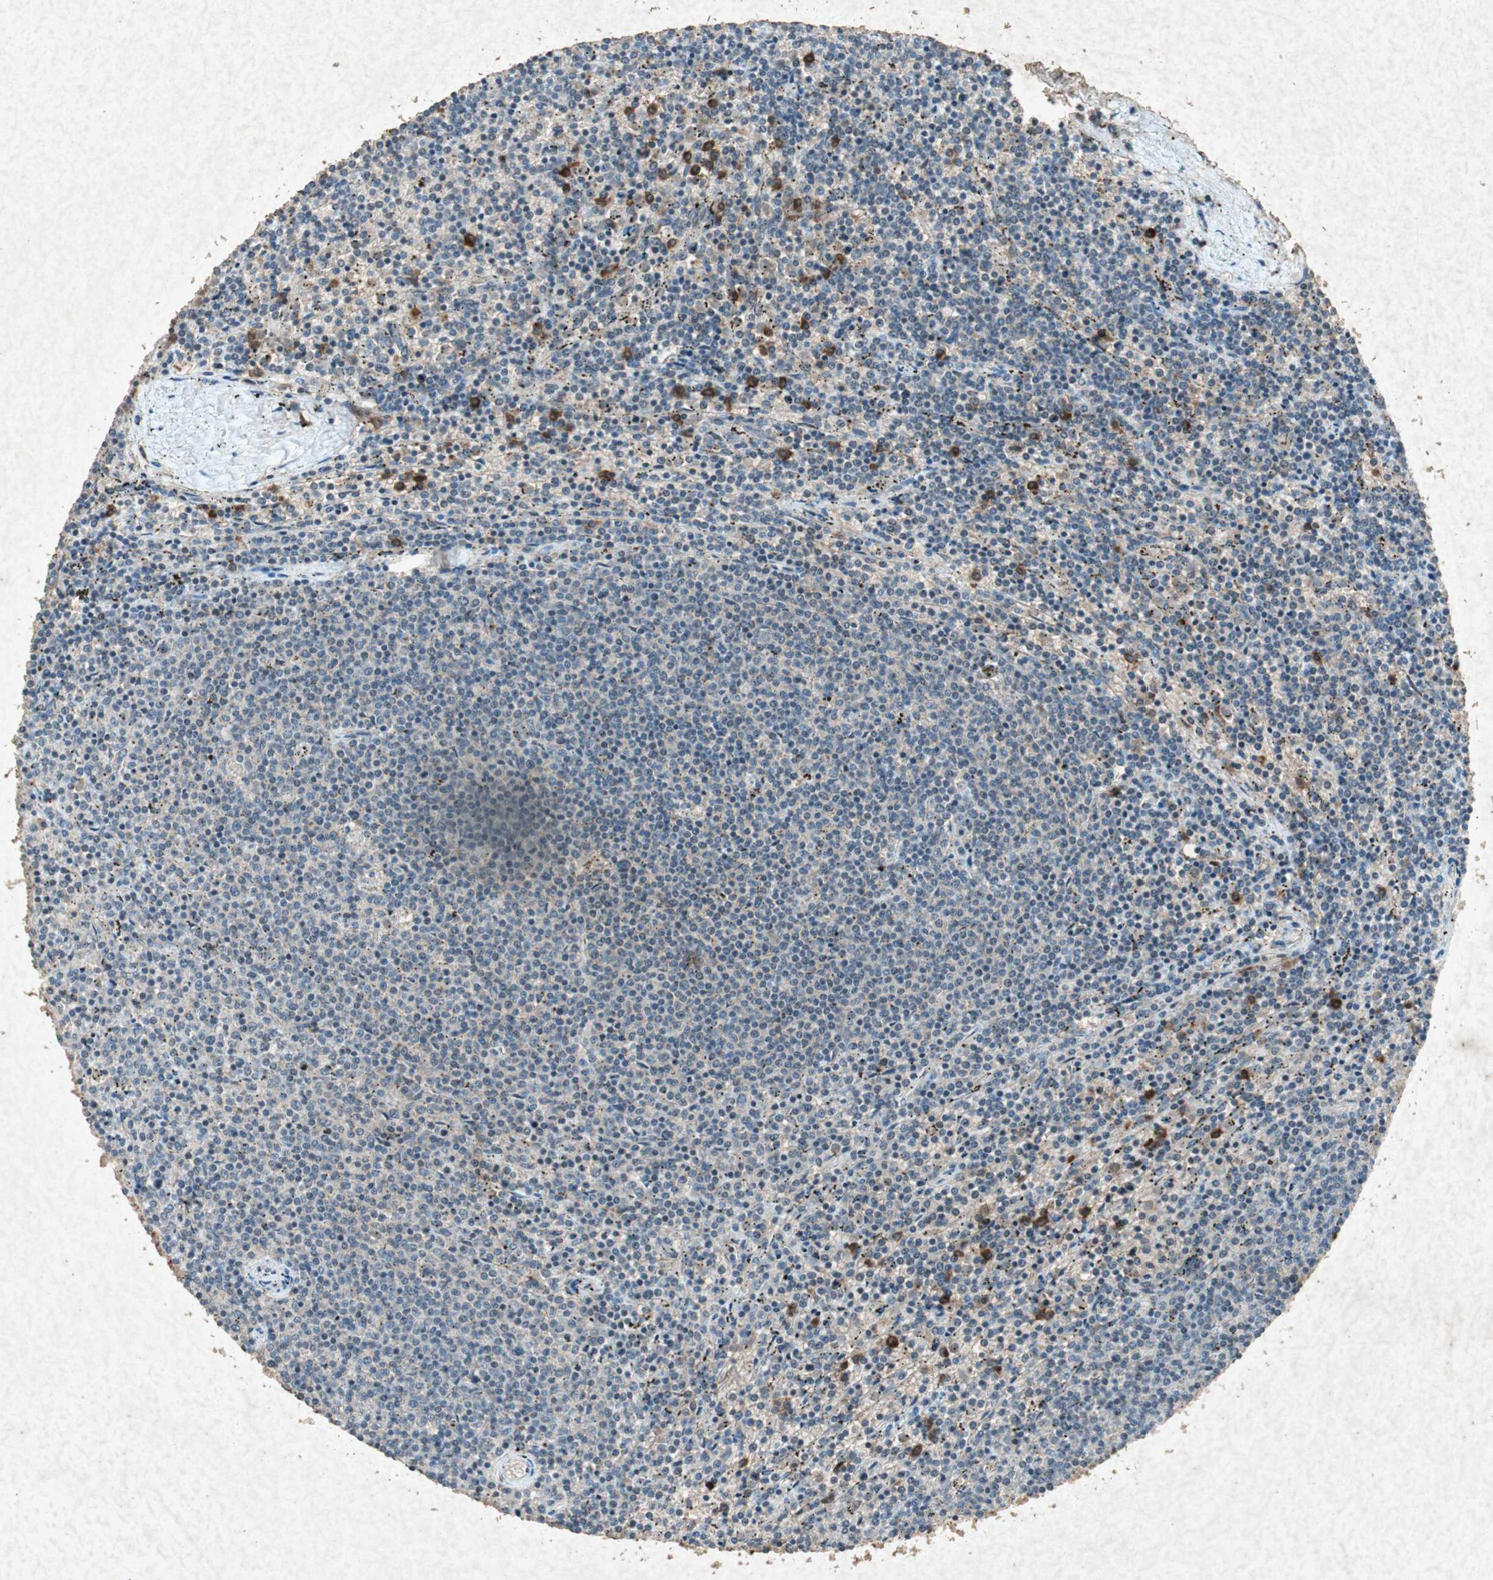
{"staining": {"intensity": "negative", "quantity": "none", "location": "none"}, "tissue": "lymphoma", "cell_type": "Tumor cells", "image_type": "cancer", "snomed": [{"axis": "morphology", "description": "Malignant lymphoma, non-Hodgkin's type, Low grade"}, {"axis": "topography", "description": "Spleen"}], "caption": "Immunohistochemistry (IHC) photomicrograph of human malignant lymphoma, non-Hodgkin's type (low-grade) stained for a protein (brown), which shows no positivity in tumor cells. (DAB (3,3'-diaminobenzidine) immunohistochemistry (IHC), high magnification).", "gene": "TYROBP", "patient": {"sex": "female", "age": 50}}